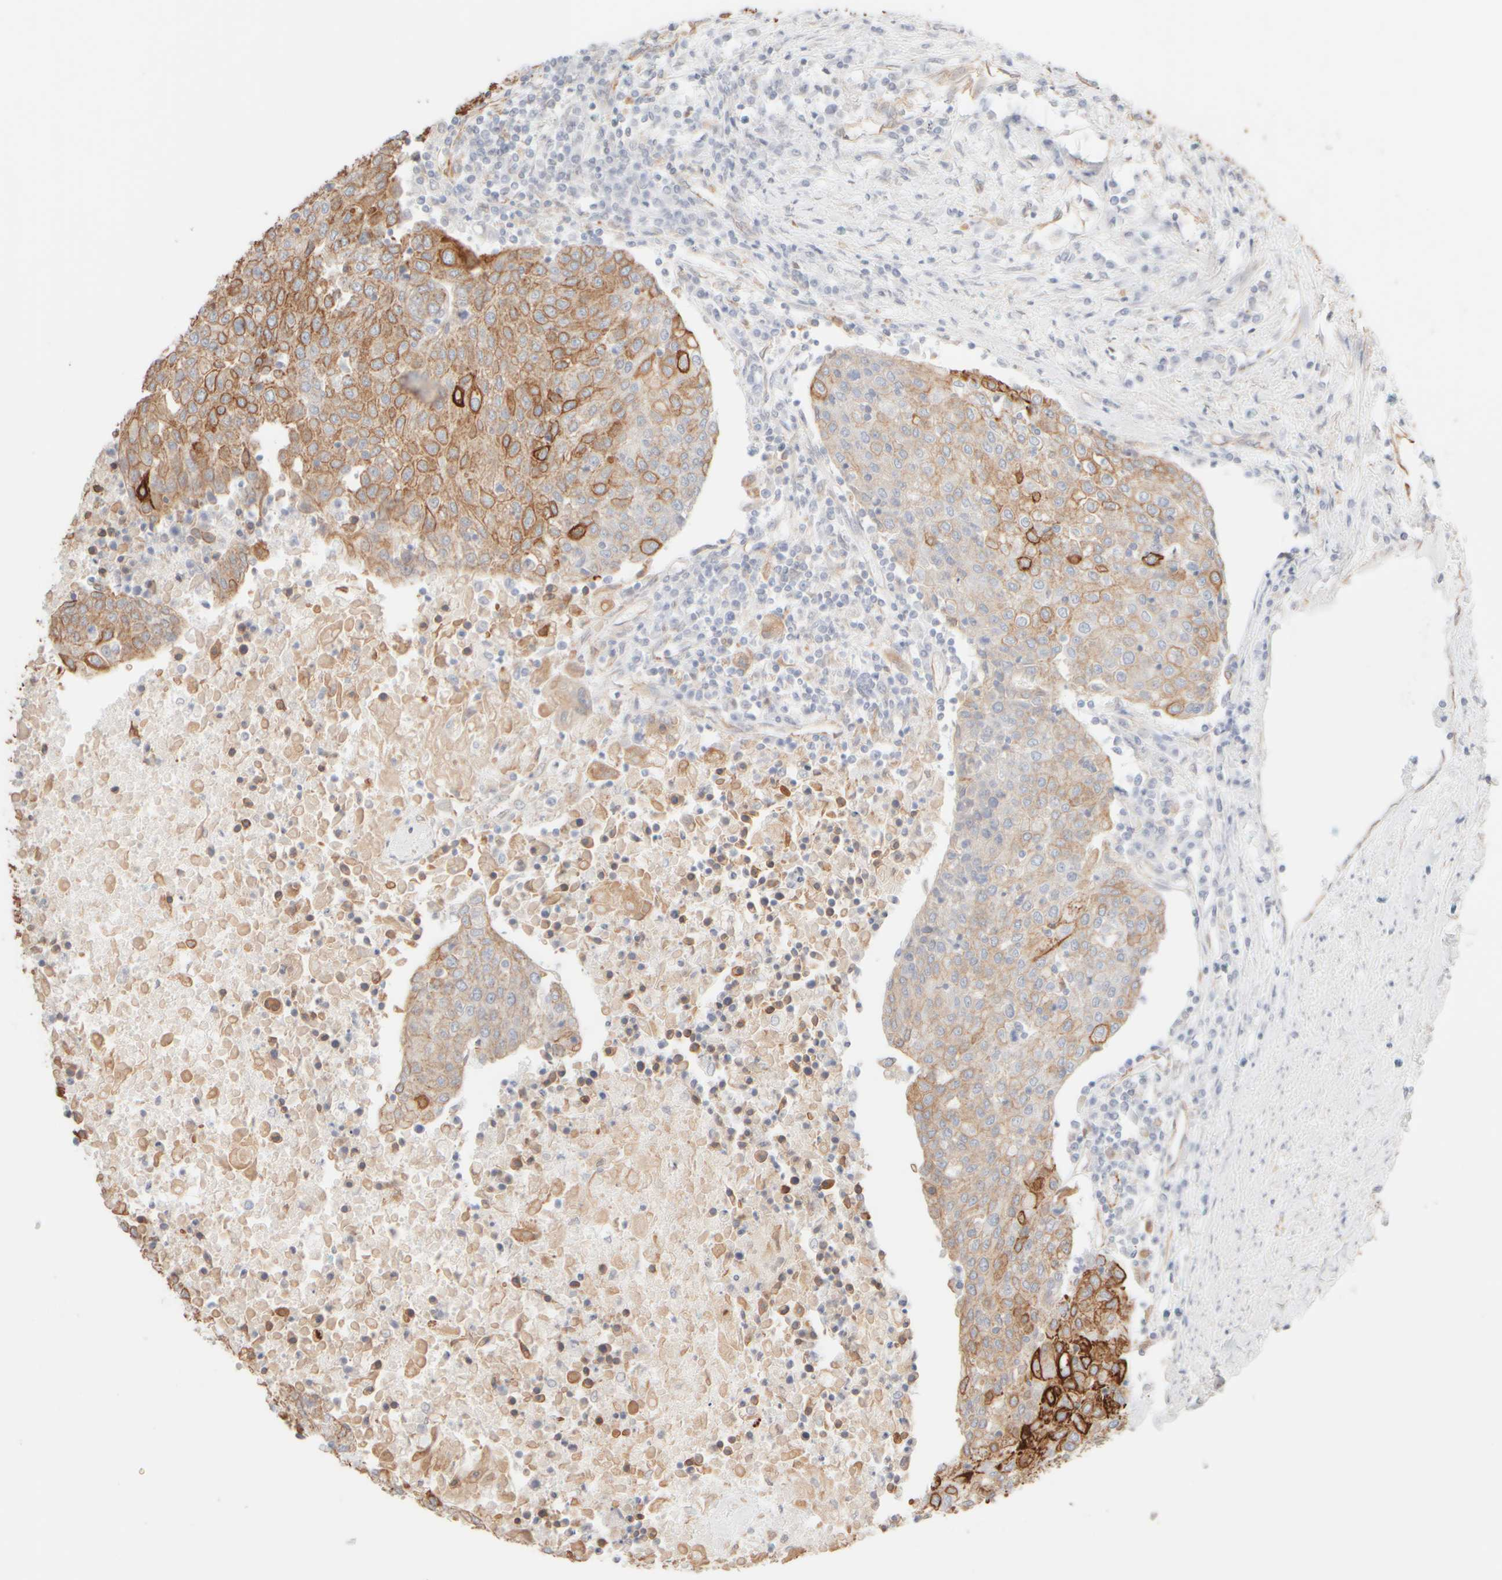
{"staining": {"intensity": "moderate", "quantity": ">75%", "location": "cytoplasmic/membranous"}, "tissue": "urothelial cancer", "cell_type": "Tumor cells", "image_type": "cancer", "snomed": [{"axis": "morphology", "description": "Urothelial carcinoma, High grade"}, {"axis": "topography", "description": "Urinary bladder"}], "caption": "Immunohistochemistry (DAB (3,3'-diaminobenzidine)) staining of urothelial cancer reveals moderate cytoplasmic/membranous protein staining in approximately >75% of tumor cells.", "gene": "KRT15", "patient": {"sex": "female", "age": 85}}